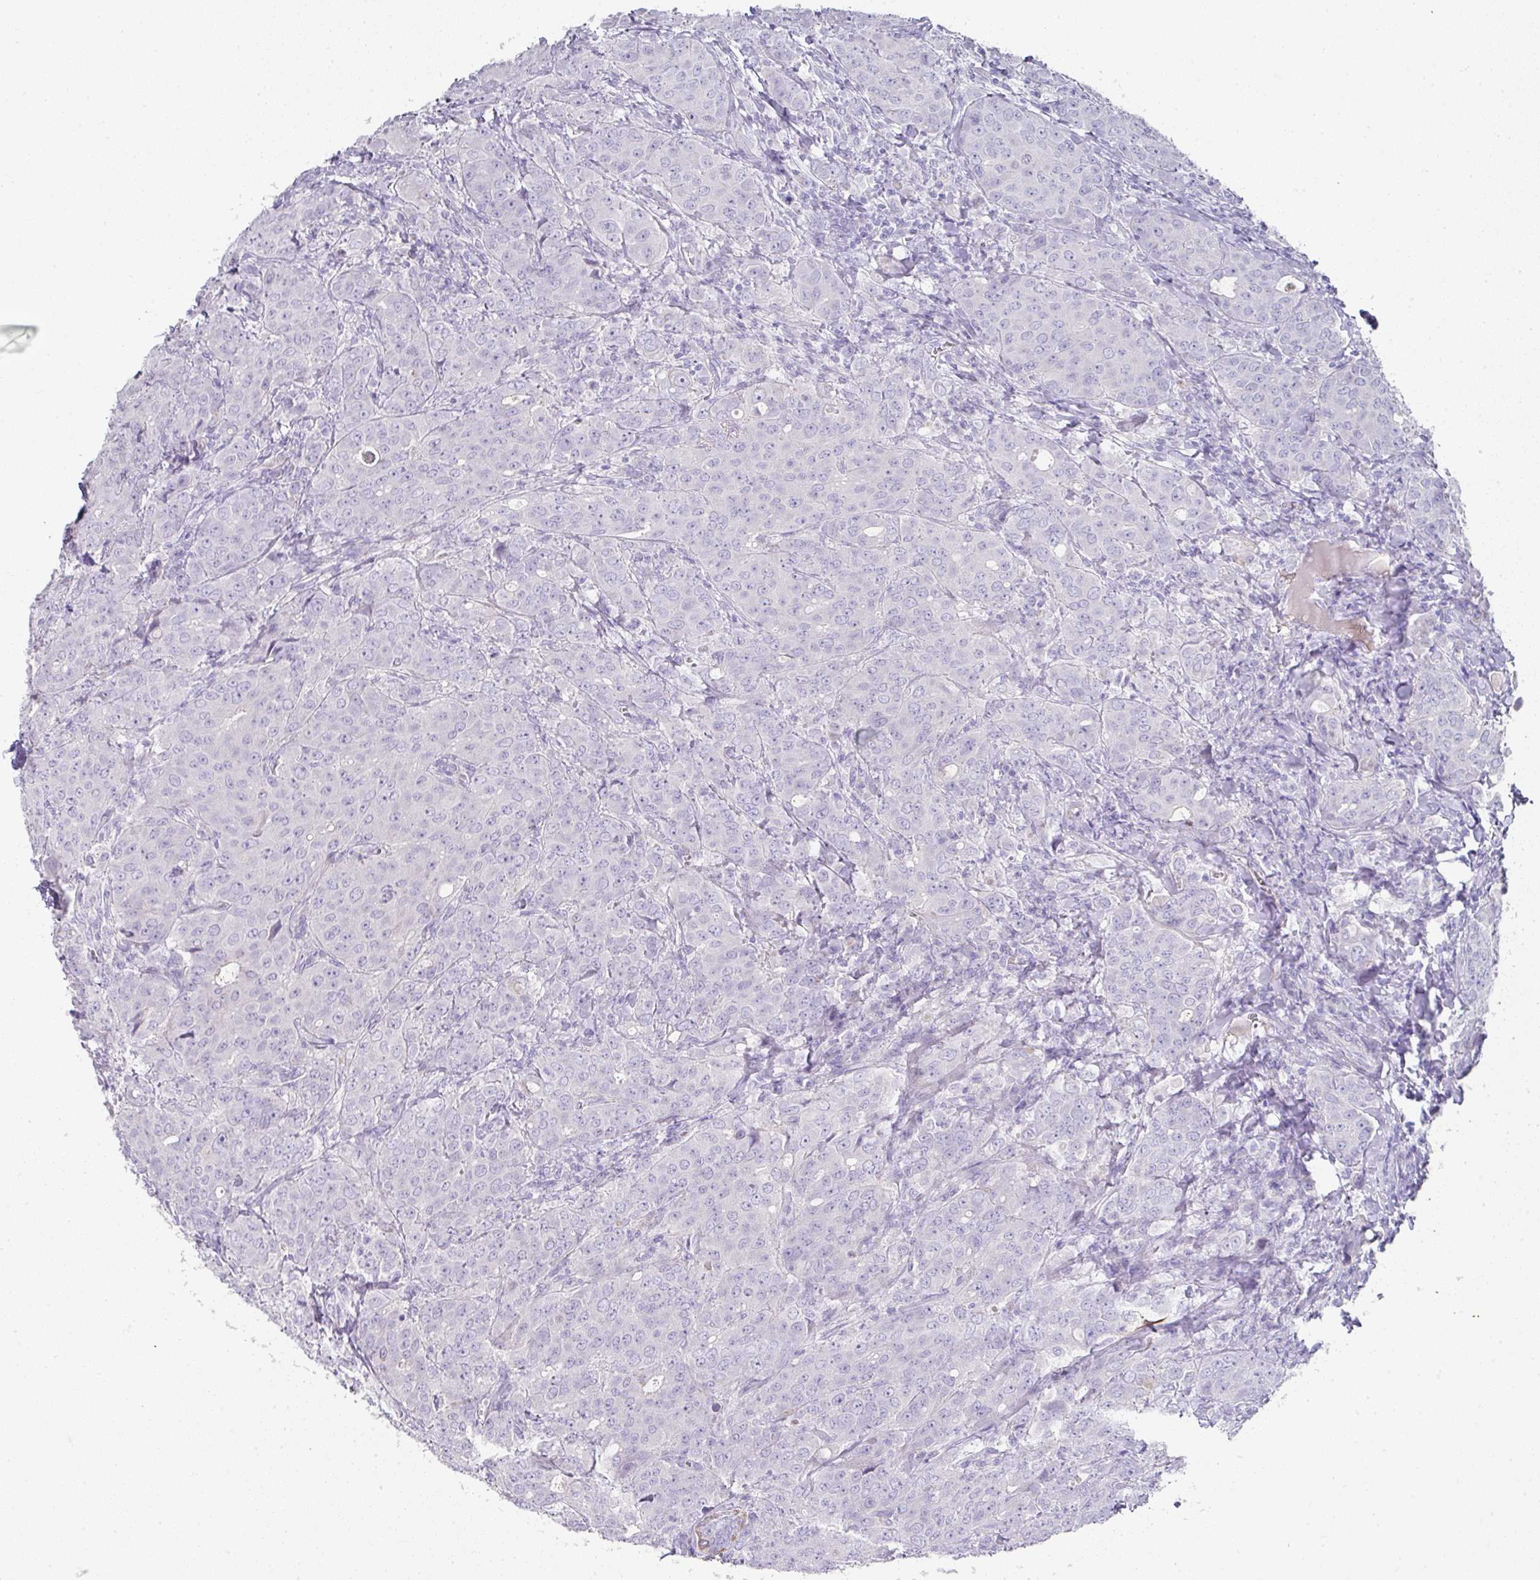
{"staining": {"intensity": "negative", "quantity": "none", "location": "none"}, "tissue": "breast cancer", "cell_type": "Tumor cells", "image_type": "cancer", "snomed": [{"axis": "morphology", "description": "Duct carcinoma"}, {"axis": "topography", "description": "Breast"}], "caption": "IHC image of neoplastic tissue: breast infiltrating ductal carcinoma stained with DAB (3,3'-diaminobenzidine) displays no significant protein expression in tumor cells. (Immunohistochemistry, brightfield microscopy, high magnification).", "gene": "TARM1", "patient": {"sex": "female", "age": 43}}